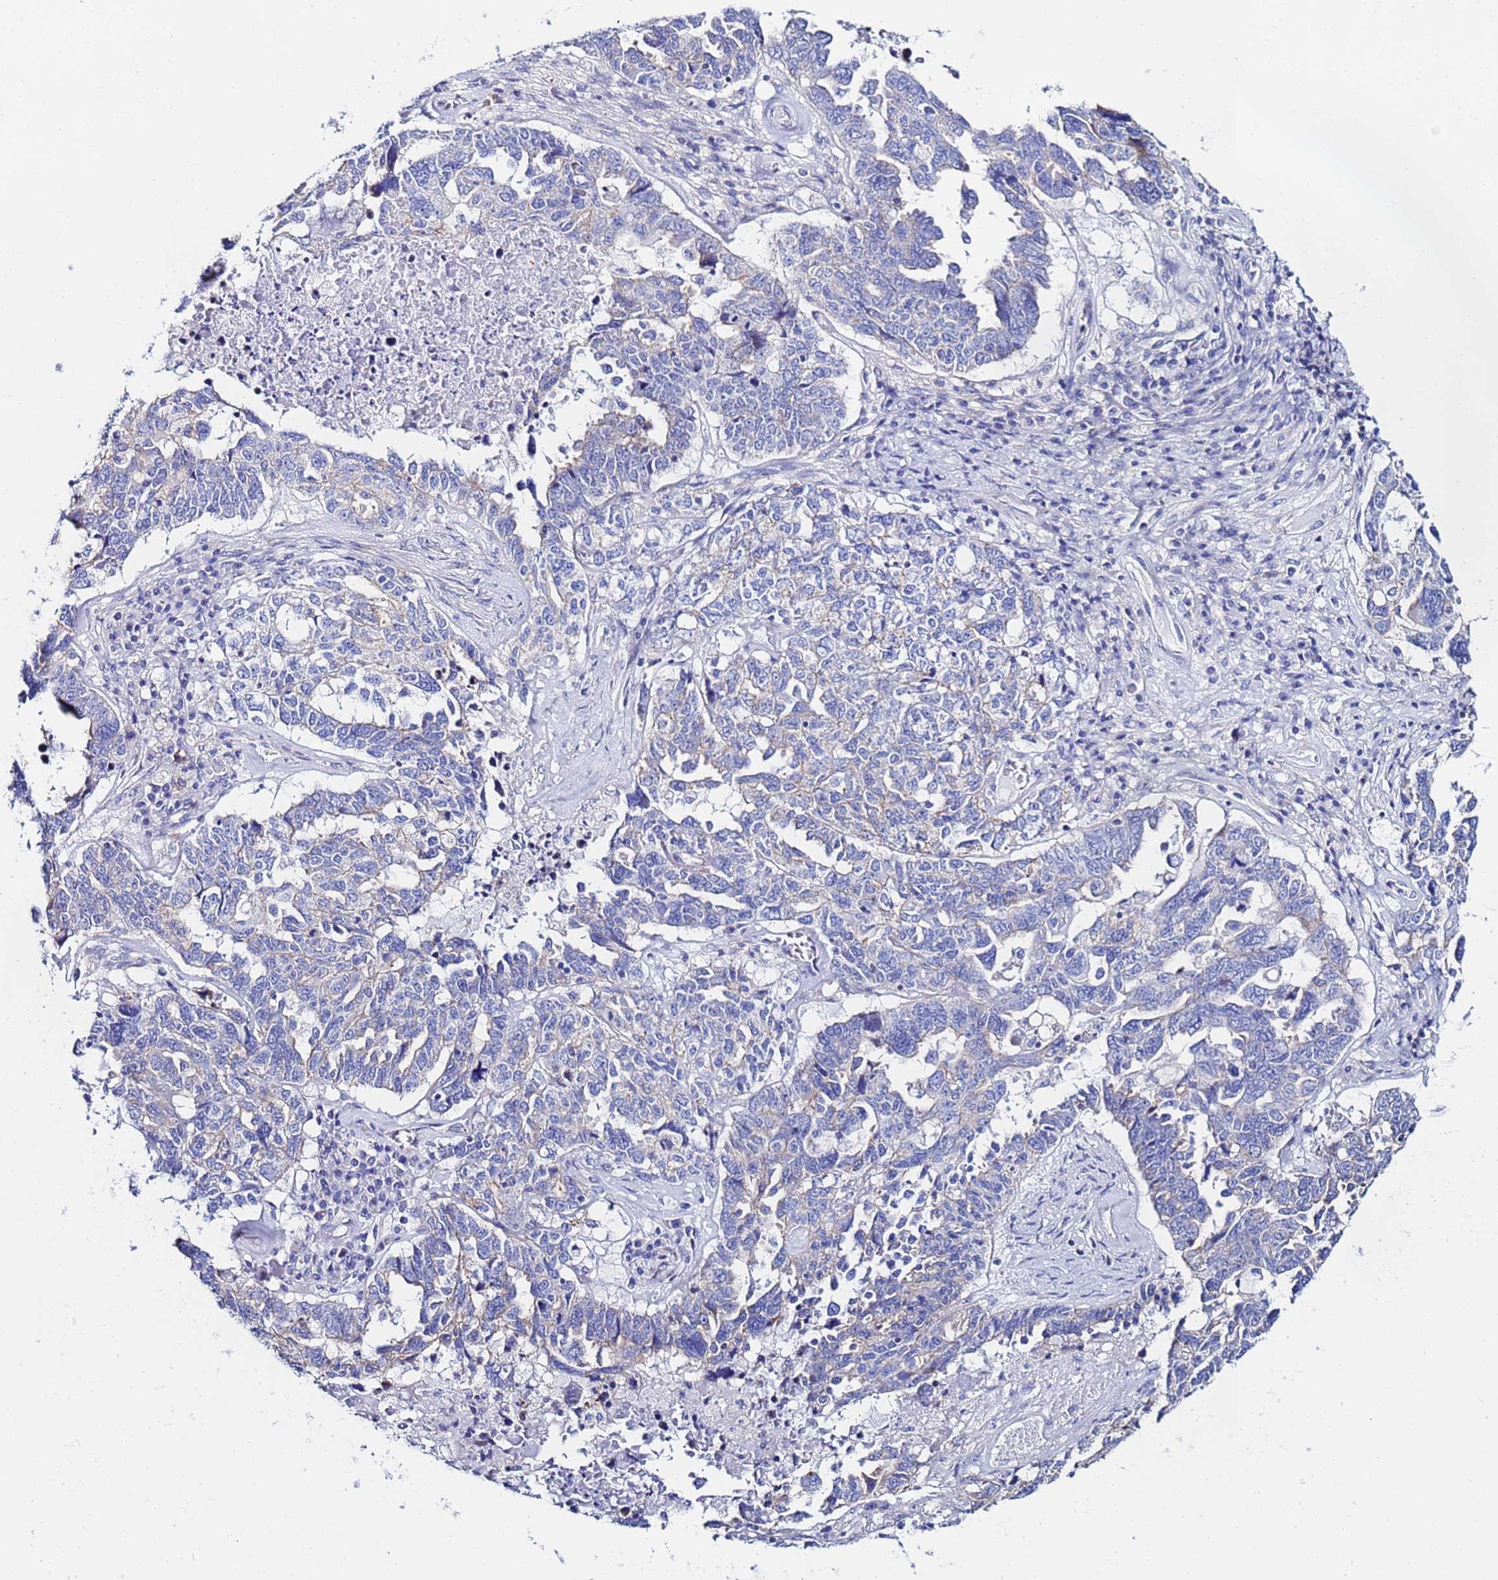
{"staining": {"intensity": "negative", "quantity": "none", "location": "none"}, "tissue": "ovarian cancer", "cell_type": "Tumor cells", "image_type": "cancer", "snomed": [{"axis": "morphology", "description": "Carcinoma, endometroid"}, {"axis": "topography", "description": "Ovary"}], "caption": "Histopathology image shows no protein positivity in tumor cells of endometroid carcinoma (ovarian) tissue.", "gene": "RAB39B", "patient": {"sex": "female", "age": 62}}